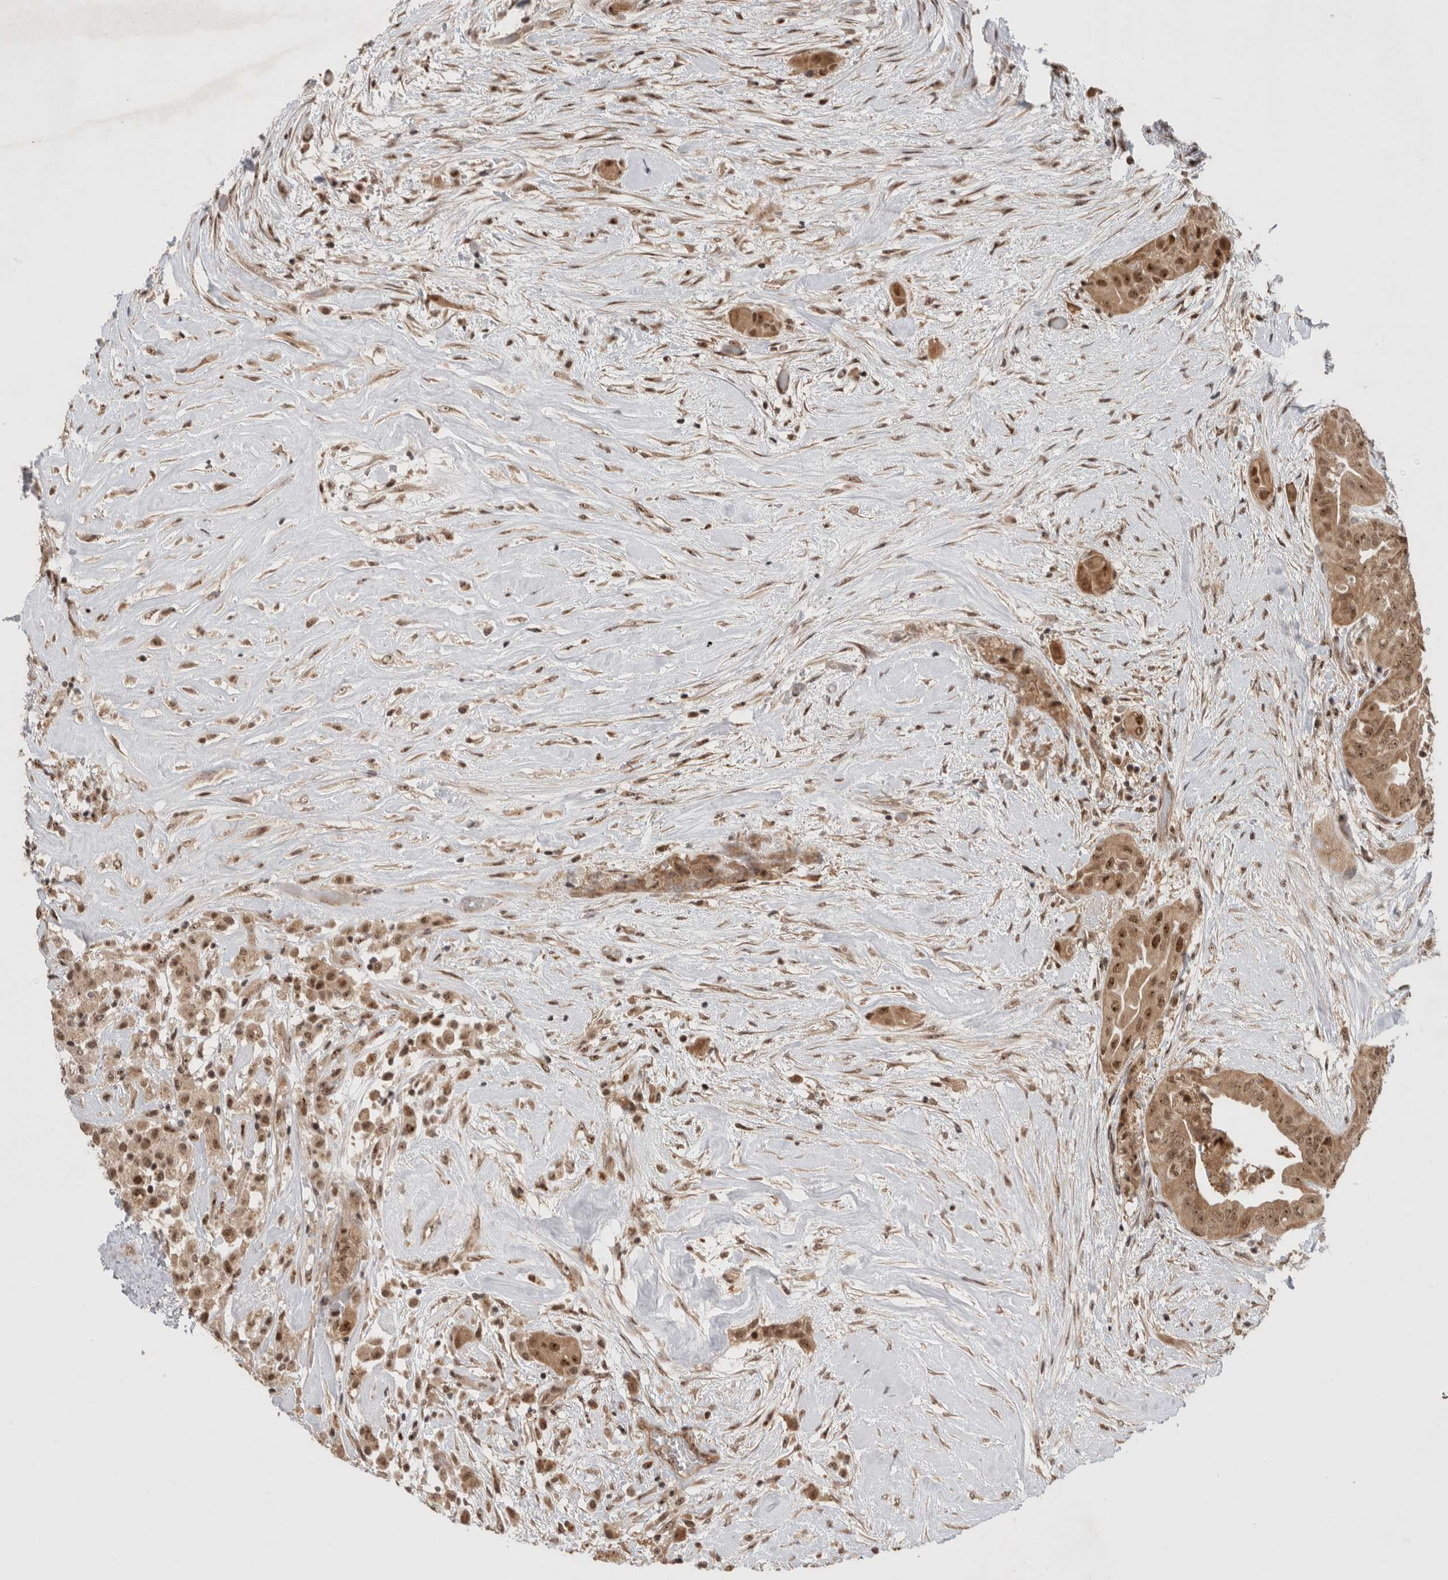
{"staining": {"intensity": "moderate", "quantity": ">75%", "location": "cytoplasmic/membranous,nuclear"}, "tissue": "thyroid cancer", "cell_type": "Tumor cells", "image_type": "cancer", "snomed": [{"axis": "morphology", "description": "Papillary adenocarcinoma, NOS"}, {"axis": "topography", "description": "Thyroid gland"}], "caption": "Immunohistochemistry (IHC) image of human thyroid cancer (papillary adenocarcinoma) stained for a protein (brown), which reveals medium levels of moderate cytoplasmic/membranous and nuclear staining in approximately >75% of tumor cells.", "gene": "MPHOSPH6", "patient": {"sex": "female", "age": 59}}